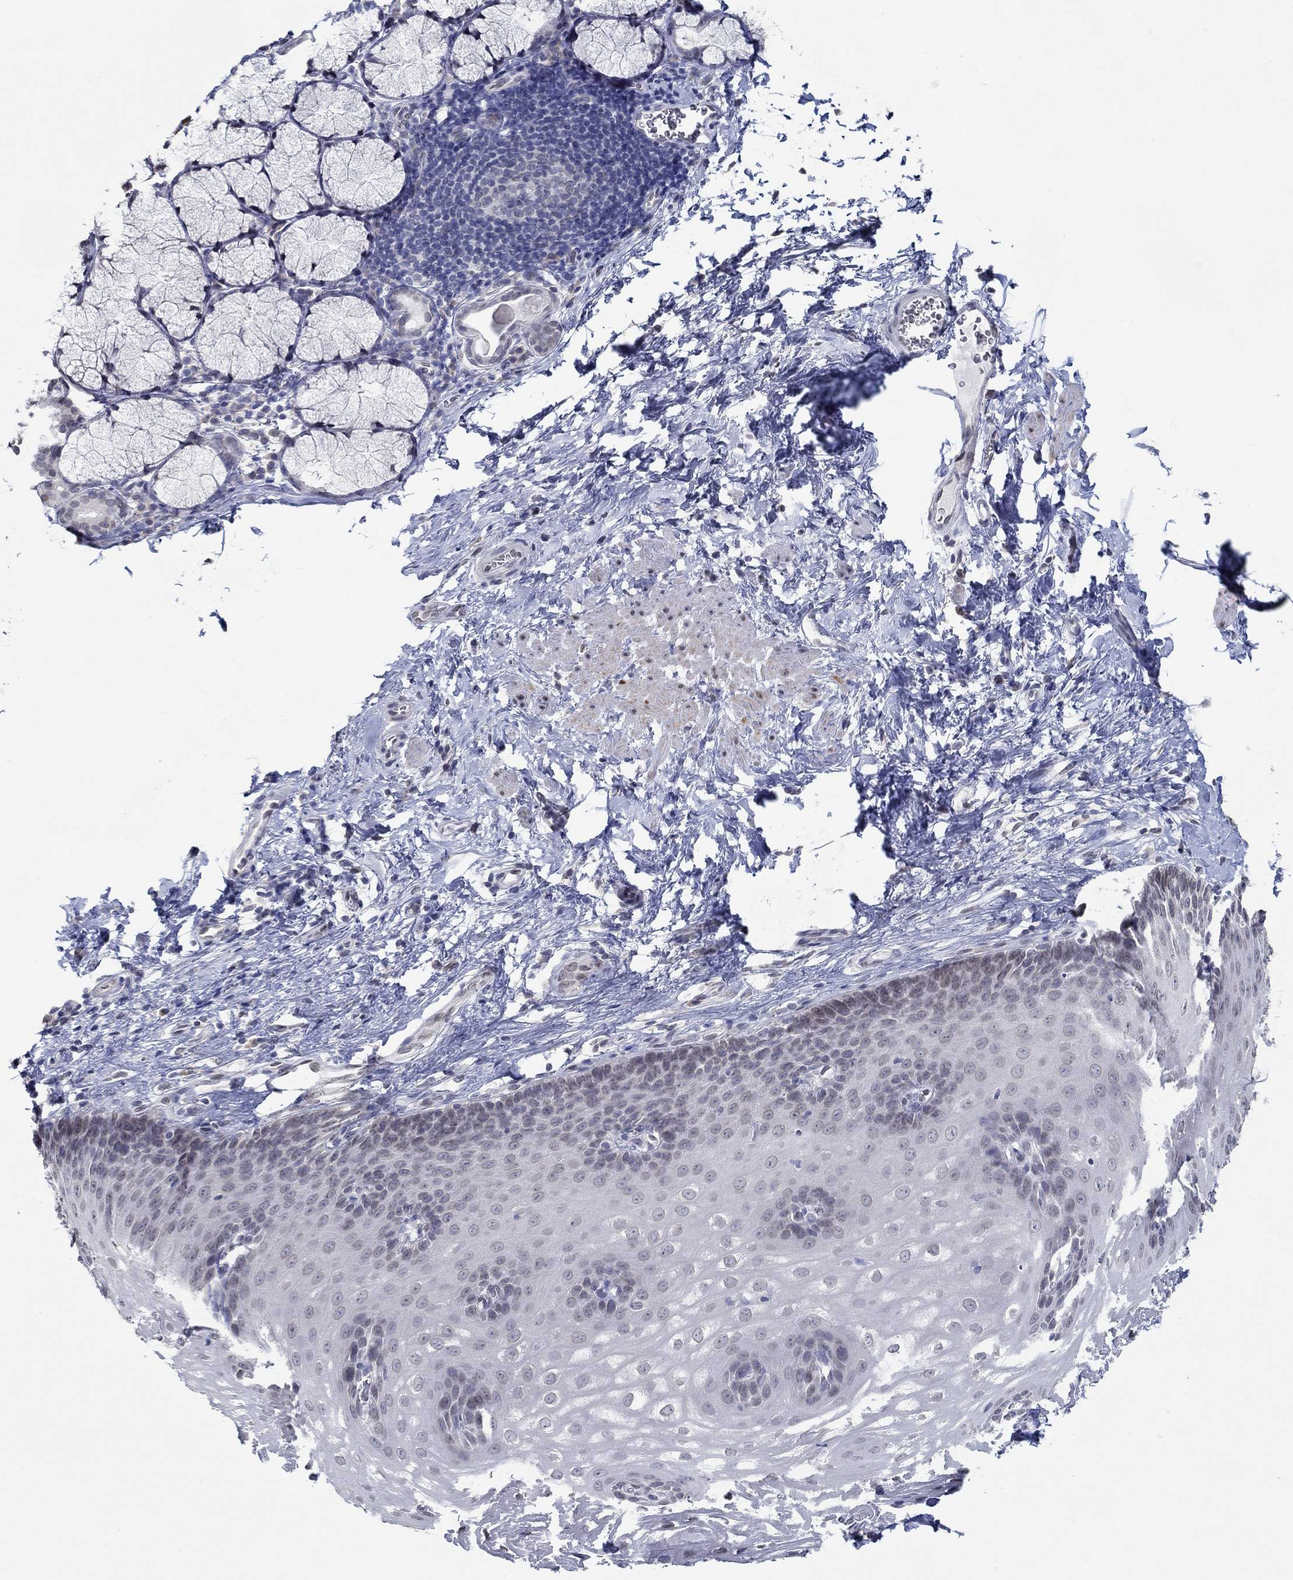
{"staining": {"intensity": "negative", "quantity": "none", "location": "none"}, "tissue": "esophagus", "cell_type": "Squamous epithelial cells", "image_type": "normal", "snomed": [{"axis": "morphology", "description": "Normal tissue, NOS"}, {"axis": "topography", "description": "Esophagus"}], "caption": "DAB (3,3'-diaminobenzidine) immunohistochemical staining of benign human esophagus demonstrates no significant positivity in squamous epithelial cells. Brightfield microscopy of IHC stained with DAB (3,3'-diaminobenzidine) (brown) and hematoxylin (blue), captured at high magnification.", "gene": "NUP155", "patient": {"sex": "male", "age": 64}}